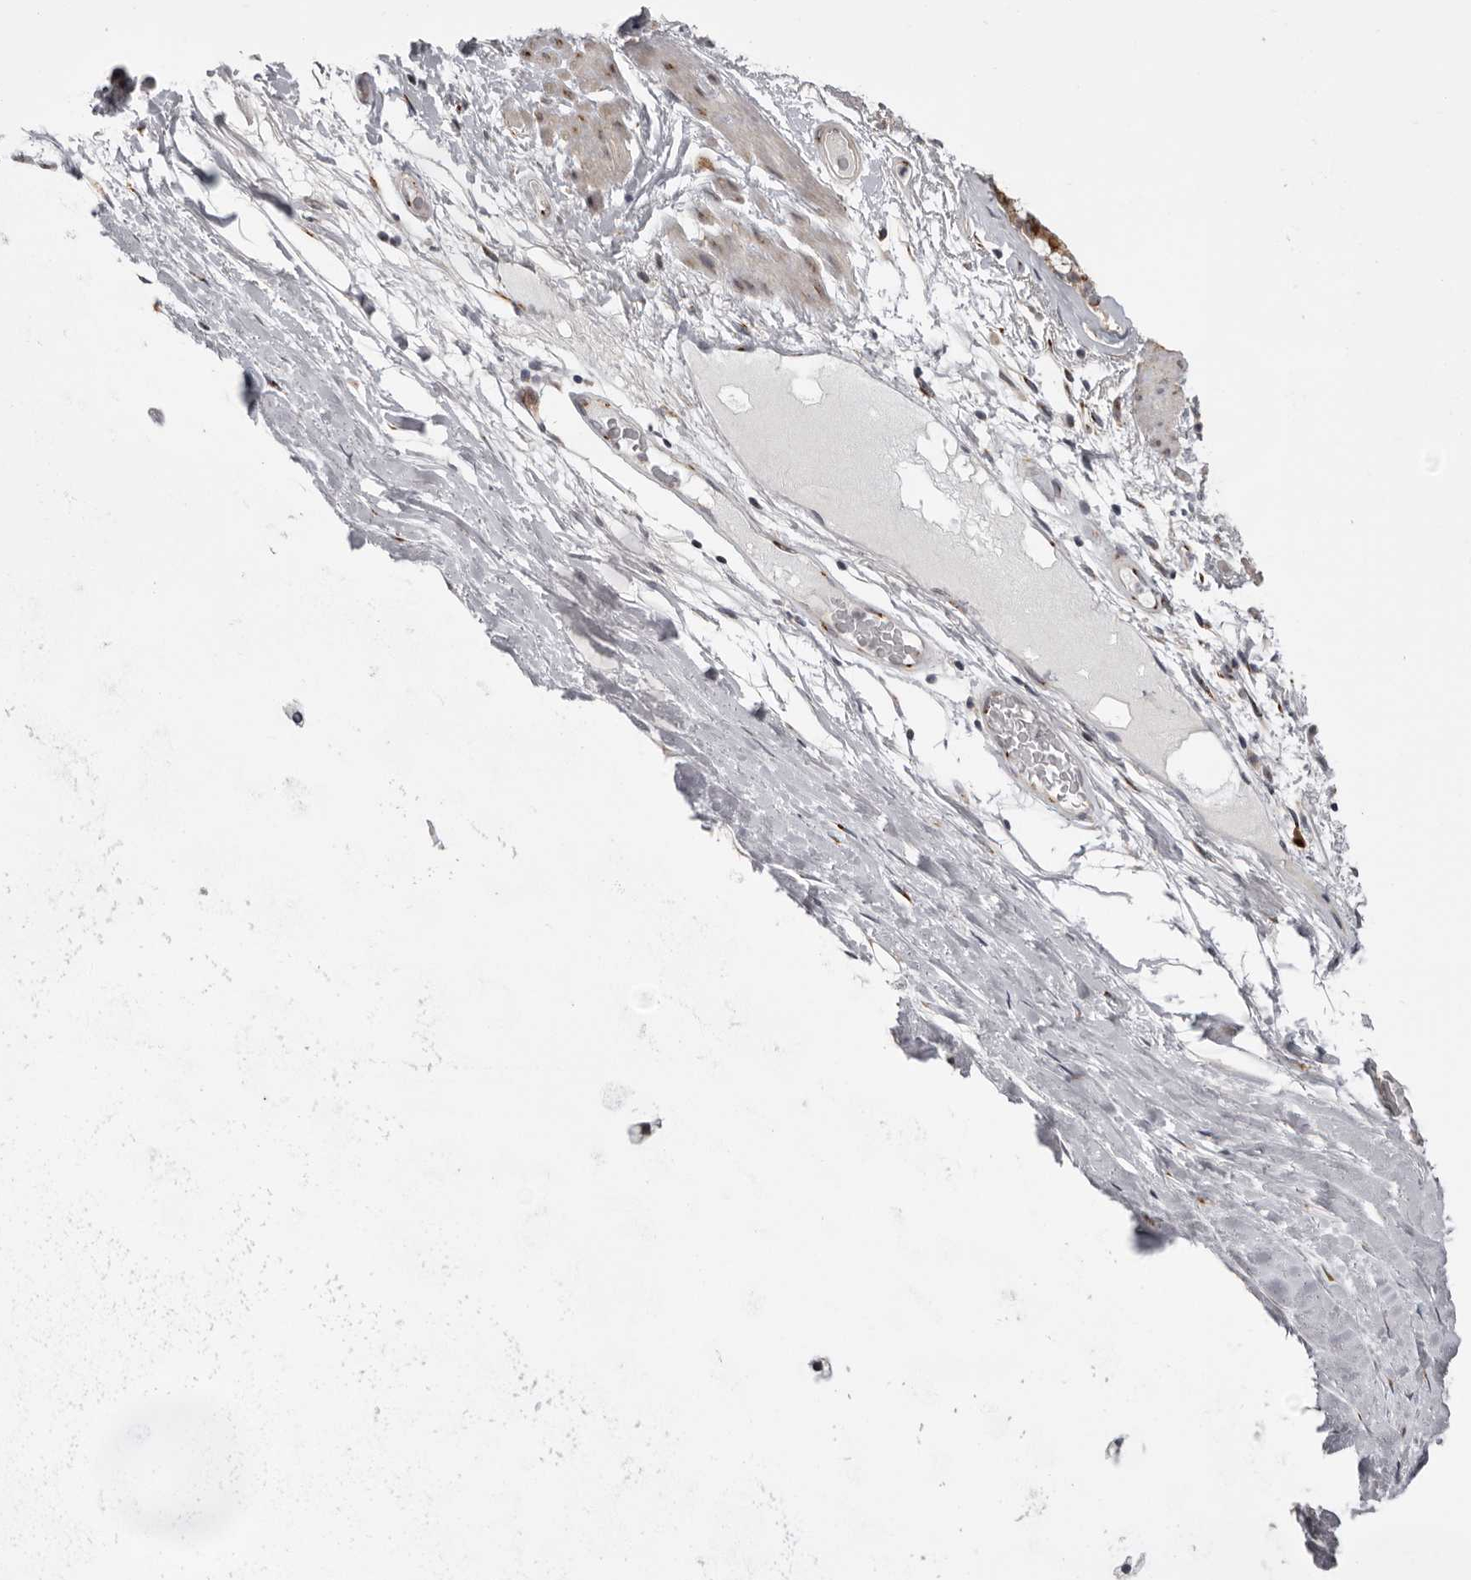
{"staining": {"intensity": "moderate", "quantity": ">75%", "location": "cytoplasmic/membranous"}, "tissue": "soft tissue", "cell_type": "Fibroblasts", "image_type": "normal", "snomed": [{"axis": "morphology", "description": "Normal tissue, NOS"}, {"axis": "topography", "description": "Bronchus"}], "caption": "The histopathology image demonstrates staining of unremarkable soft tissue, revealing moderate cytoplasmic/membranous protein staining (brown color) within fibroblasts.", "gene": "WDR47", "patient": {"sex": "male", "age": 66}}